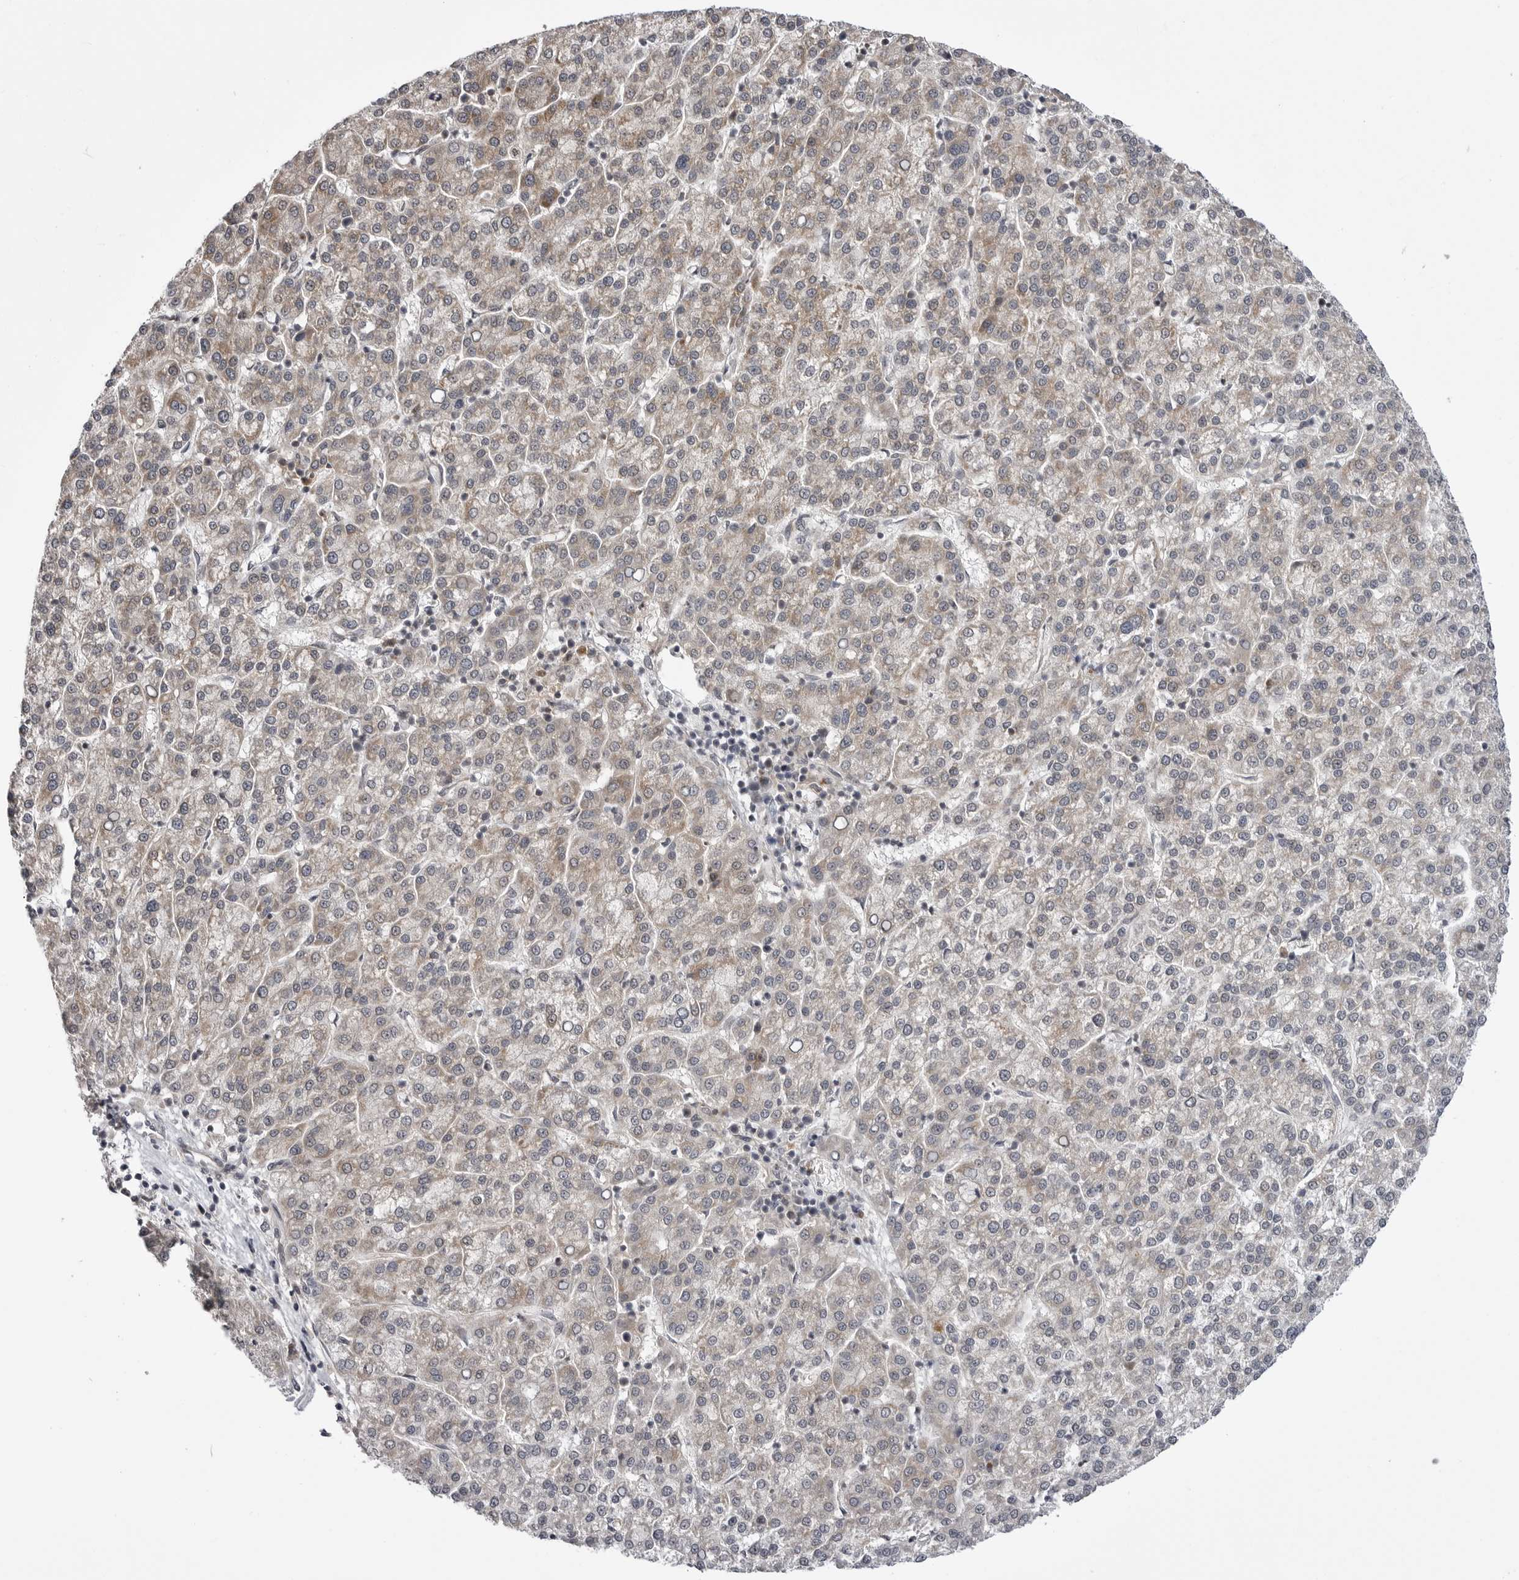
{"staining": {"intensity": "weak", "quantity": "25%-75%", "location": "cytoplasmic/membranous"}, "tissue": "liver cancer", "cell_type": "Tumor cells", "image_type": "cancer", "snomed": [{"axis": "morphology", "description": "Carcinoma, Hepatocellular, NOS"}, {"axis": "topography", "description": "Liver"}], "caption": "This micrograph reveals immunohistochemistry (IHC) staining of human liver hepatocellular carcinoma, with low weak cytoplasmic/membranous staining in approximately 25%-75% of tumor cells.", "gene": "CCDC18", "patient": {"sex": "female", "age": 58}}